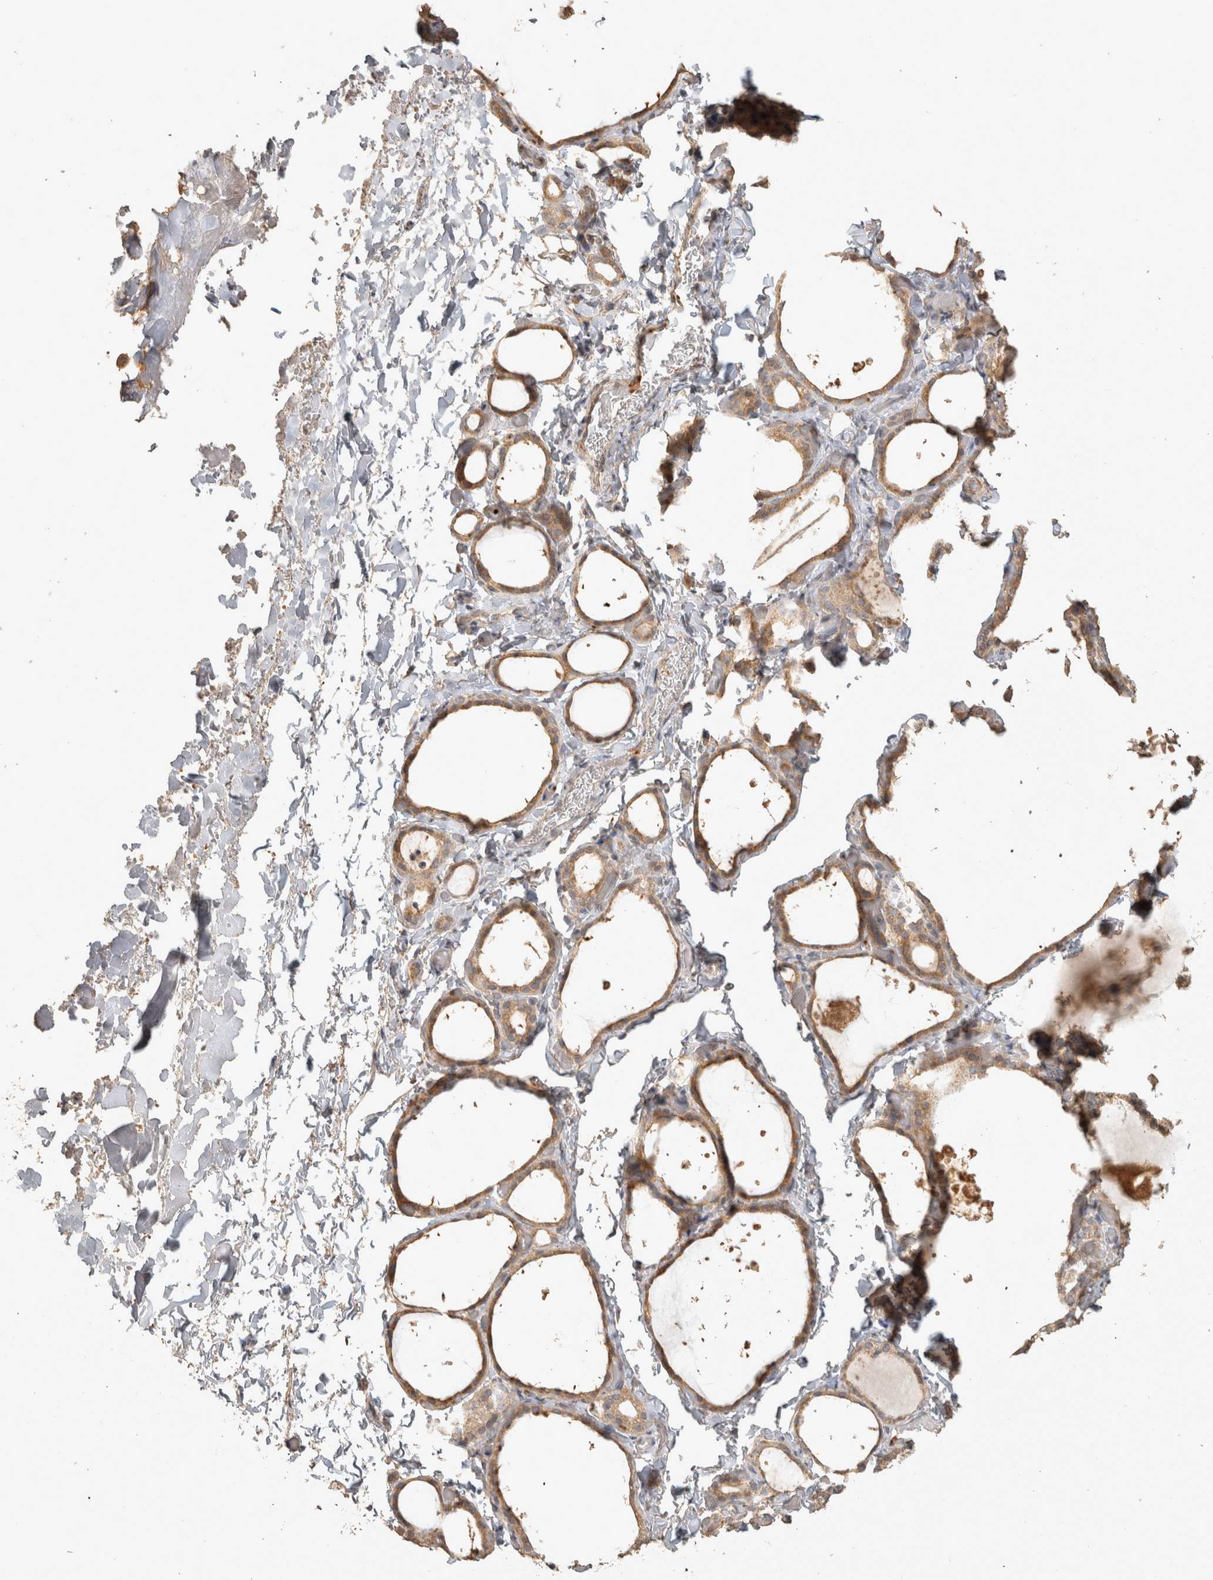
{"staining": {"intensity": "weak", "quantity": ">75%", "location": "cytoplasmic/membranous"}, "tissue": "thyroid gland", "cell_type": "Glandular cells", "image_type": "normal", "snomed": [{"axis": "morphology", "description": "Normal tissue, NOS"}, {"axis": "topography", "description": "Thyroid gland"}], "caption": "This image demonstrates IHC staining of normal thyroid gland, with low weak cytoplasmic/membranous expression in approximately >75% of glandular cells.", "gene": "OSTN", "patient": {"sex": "female", "age": 44}}